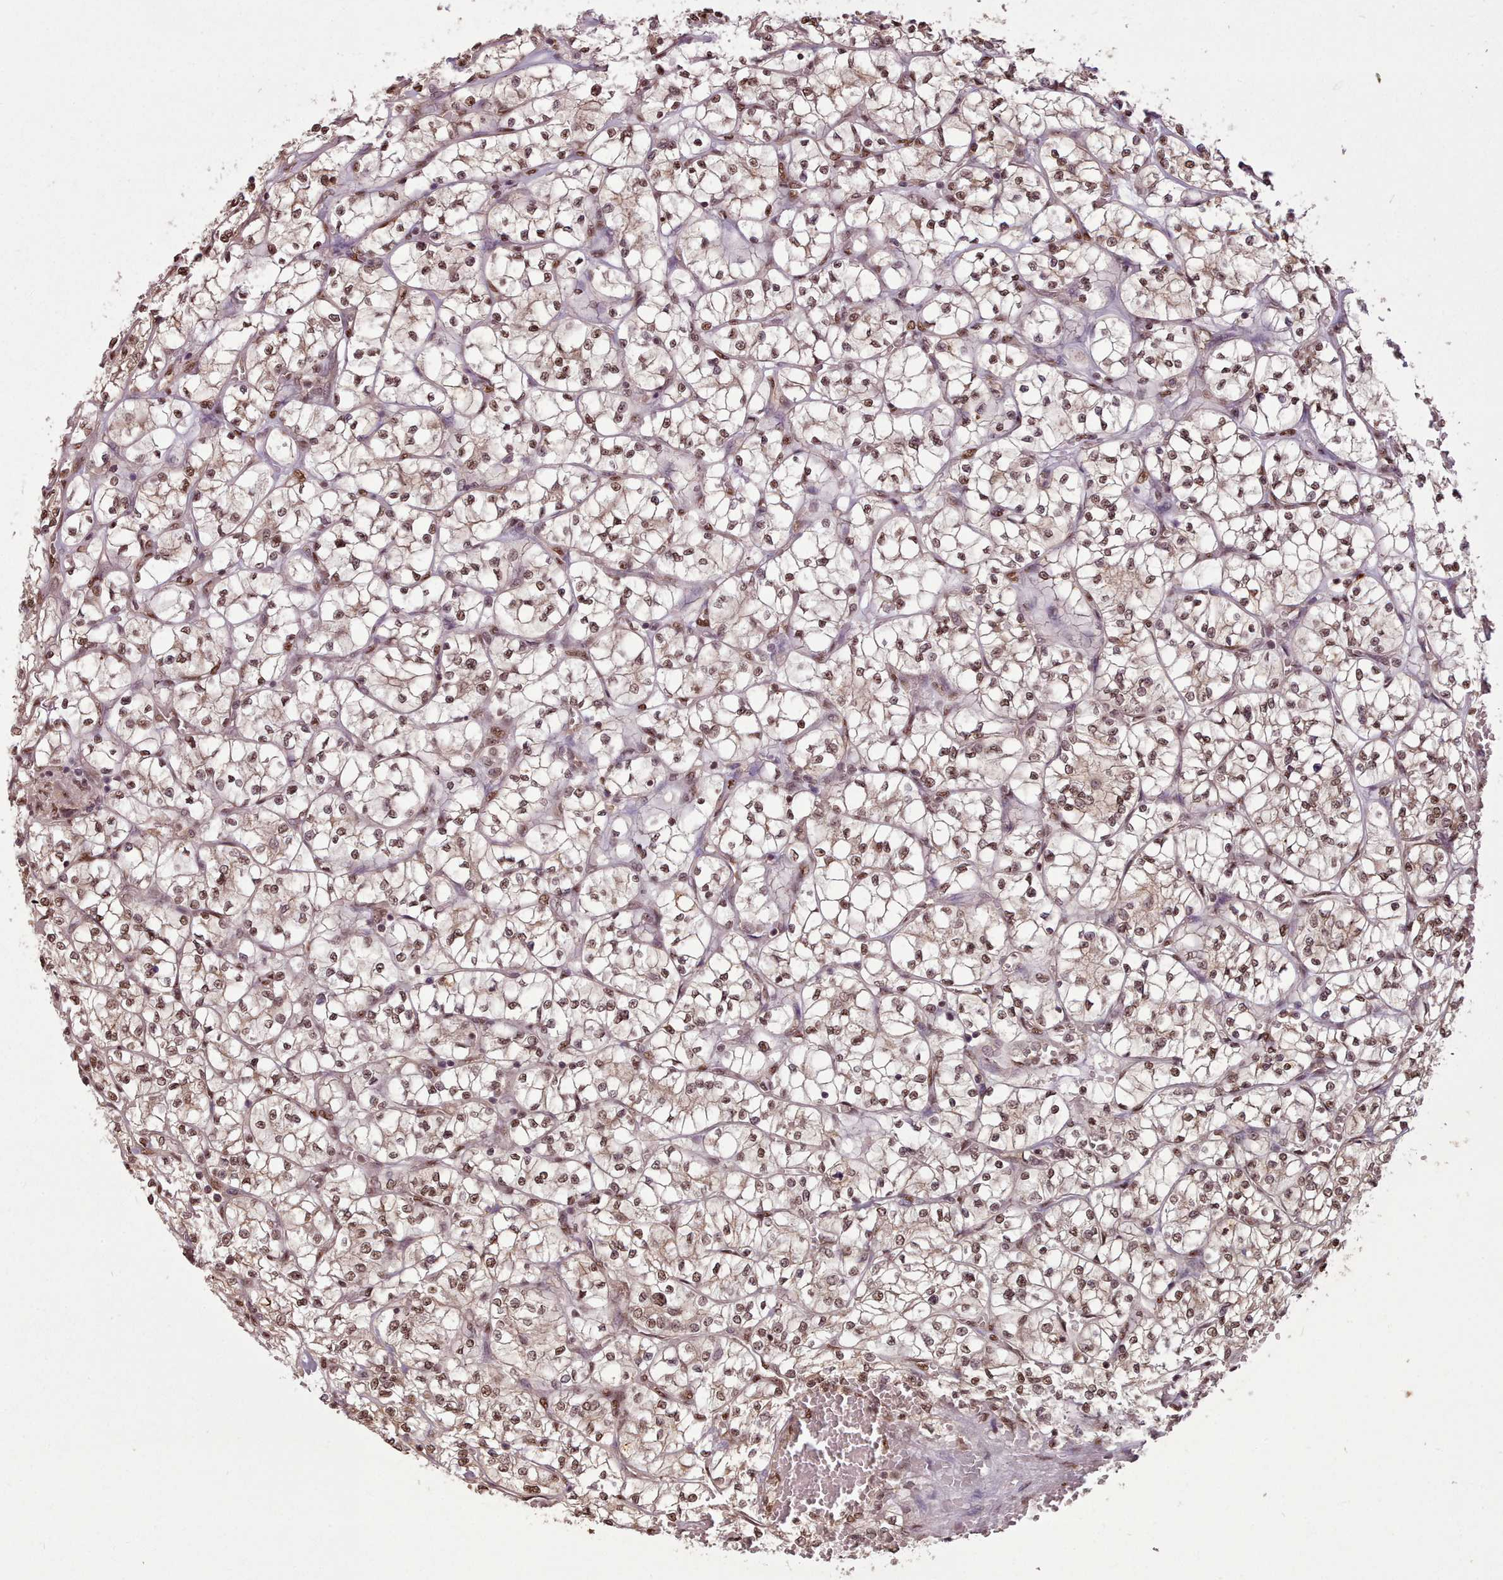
{"staining": {"intensity": "moderate", "quantity": ">75%", "location": "nuclear"}, "tissue": "renal cancer", "cell_type": "Tumor cells", "image_type": "cancer", "snomed": [{"axis": "morphology", "description": "Adenocarcinoma, NOS"}, {"axis": "topography", "description": "Kidney"}], "caption": "Renal adenocarcinoma stained with a protein marker shows moderate staining in tumor cells.", "gene": "RPS27A", "patient": {"sex": "female", "age": 64}}